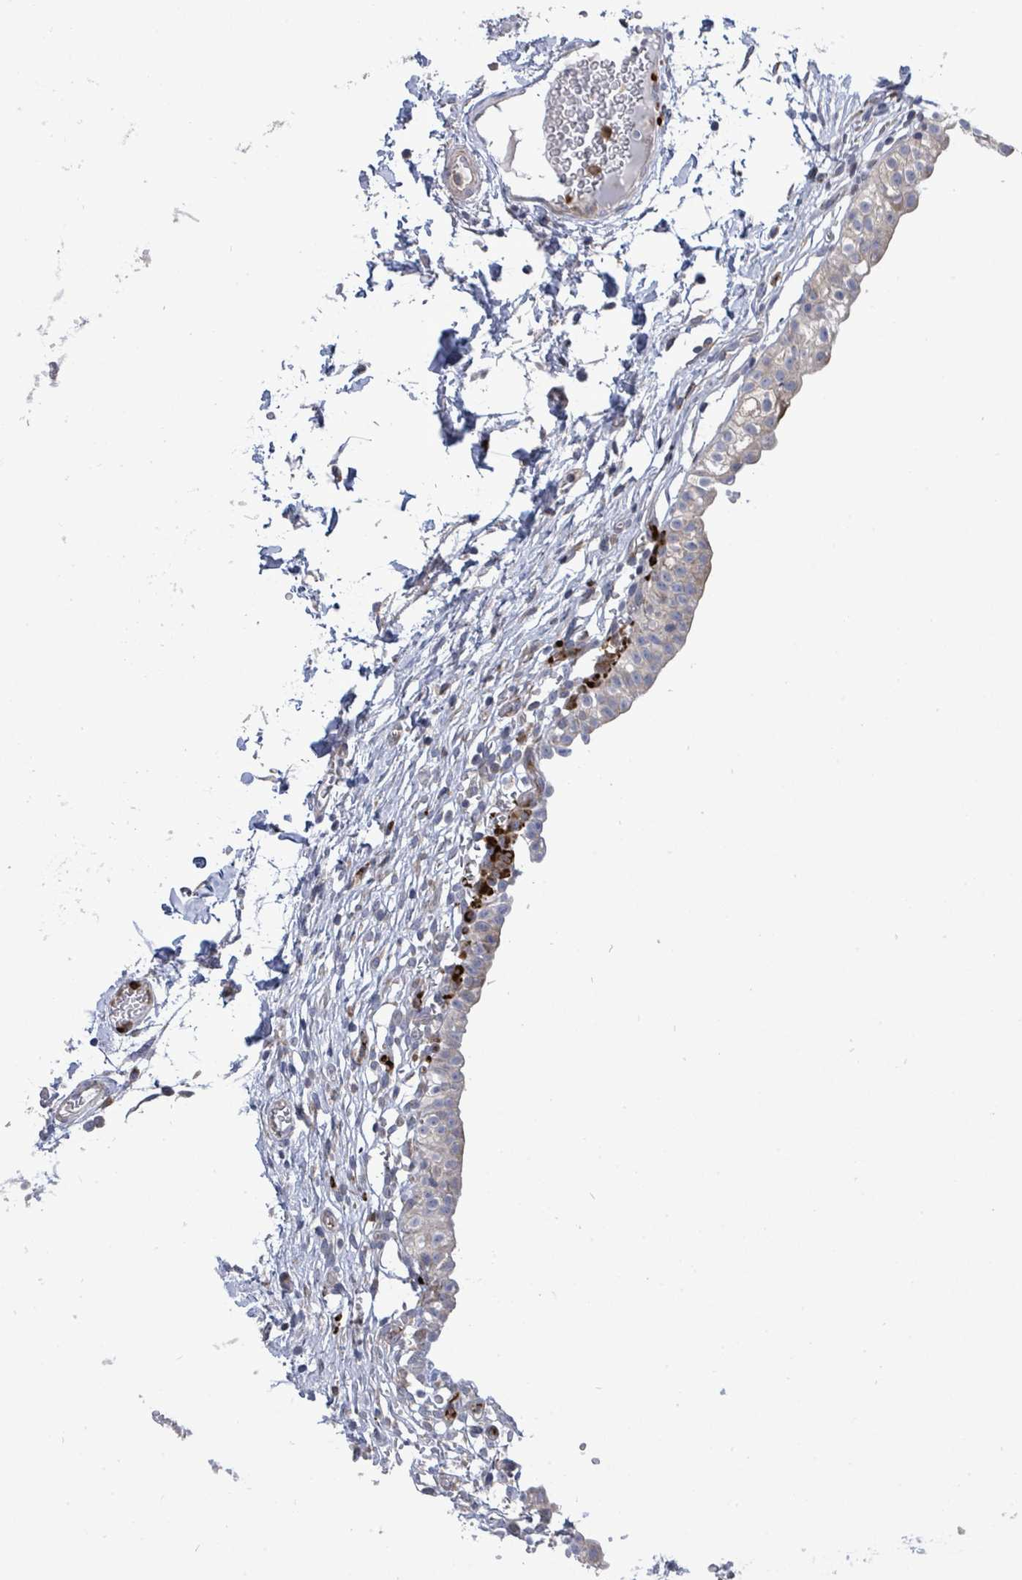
{"staining": {"intensity": "moderate", "quantity": "25%-75%", "location": "cytoplasmic/membranous"}, "tissue": "urinary bladder", "cell_type": "Urothelial cells", "image_type": "normal", "snomed": [{"axis": "morphology", "description": "Normal tissue, NOS"}, {"axis": "topography", "description": "Urinary bladder"}, {"axis": "topography", "description": "Peripheral nerve tissue"}], "caption": "Protein expression analysis of unremarkable urinary bladder displays moderate cytoplasmic/membranous expression in approximately 25%-75% of urothelial cells.", "gene": "SAR1A", "patient": {"sex": "male", "age": 55}}